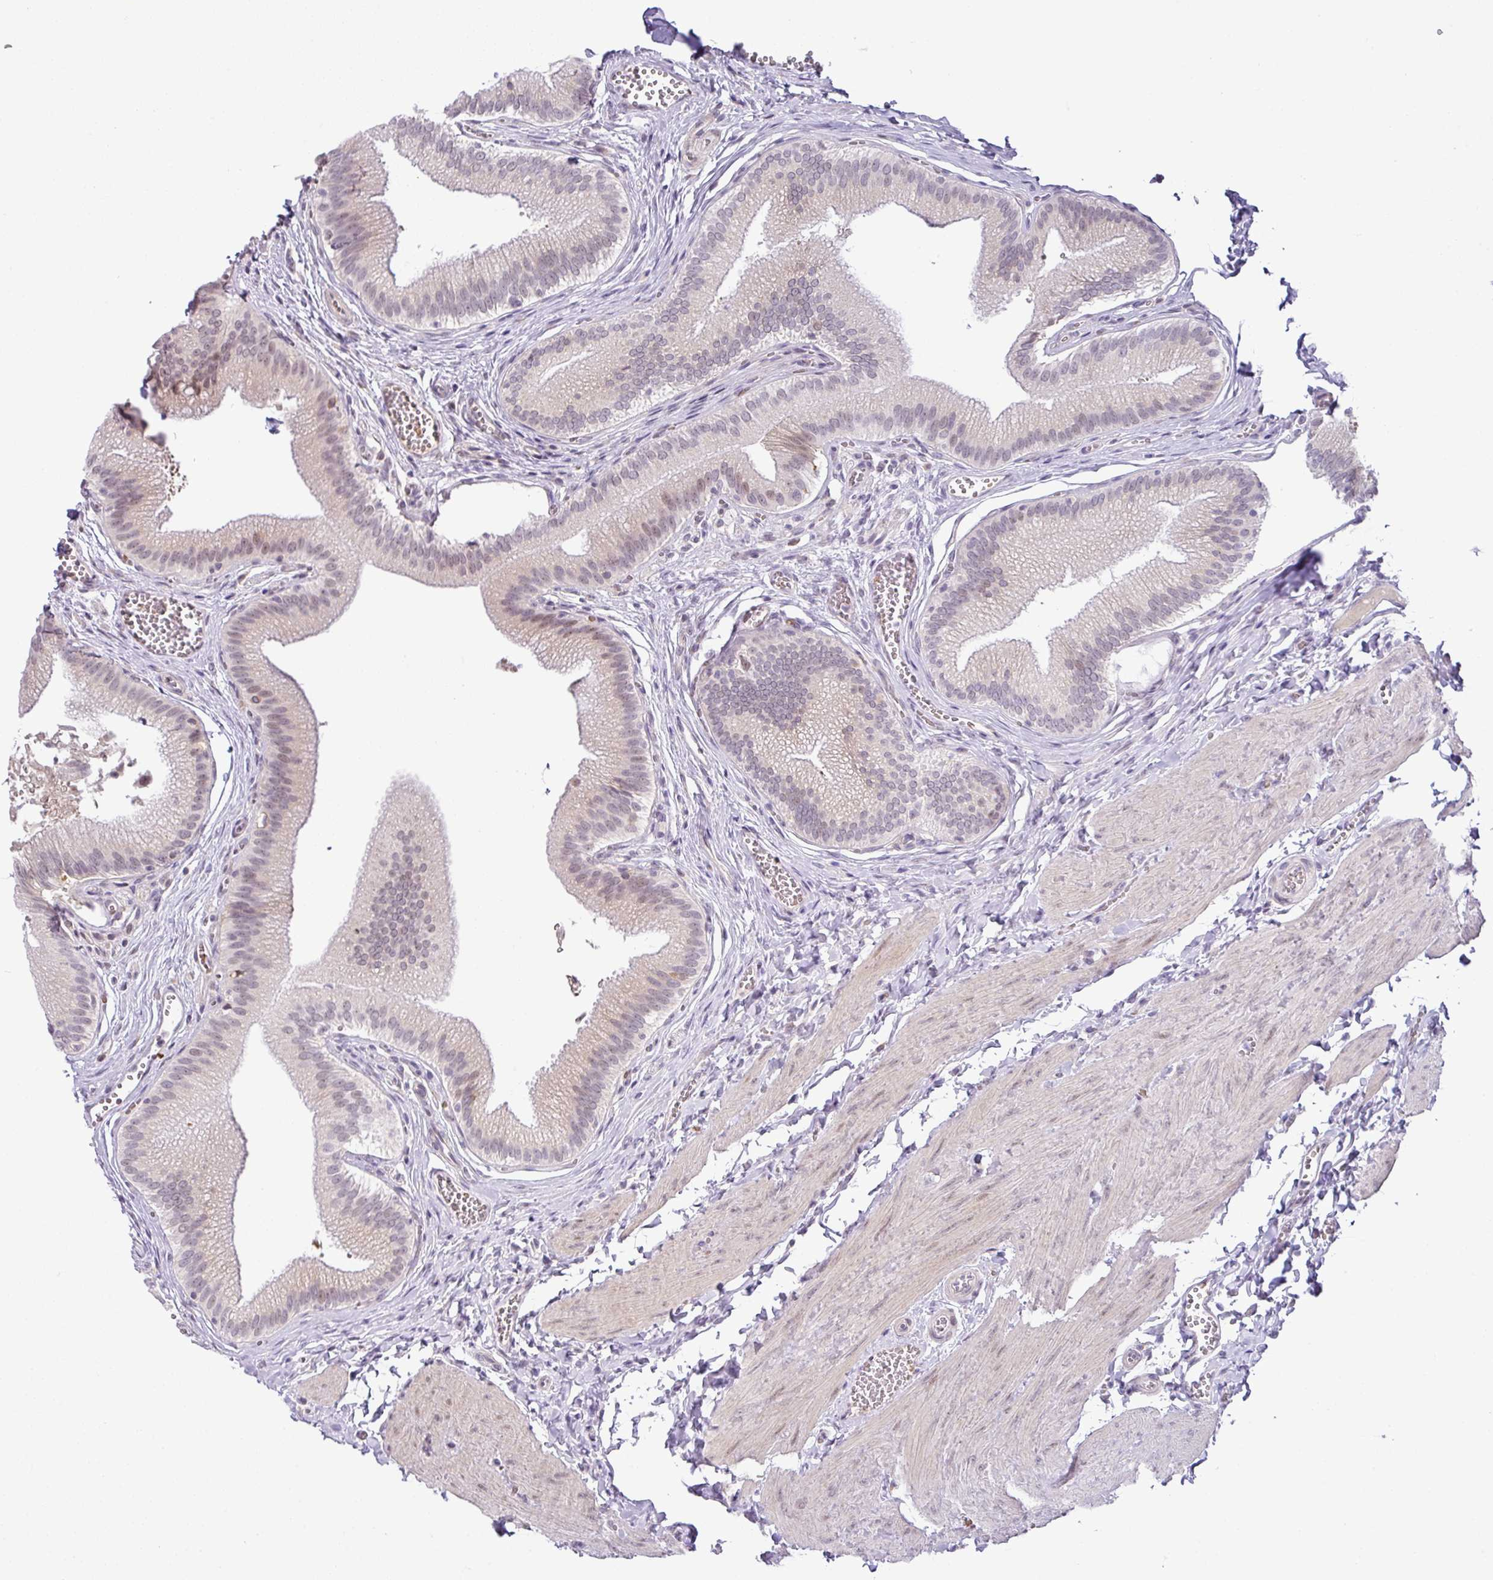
{"staining": {"intensity": "moderate", "quantity": "<25%", "location": "nuclear"}, "tissue": "gallbladder", "cell_type": "Glandular cells", "image_type": "normal", "snomed": [{"axis": "morphology", "description": "Normal tissue, NOS"}, {"axis": "topography", "description": "Gallbladder"}], "caption": "High-magnification brightfield microscopy of benign gallbladder stained with DAB (brown) and counterstained with hematoxylin (blue). glandular cells exhibit moderate nuclear expression is seen in about<25% of cells. Immunohistochemistry stains the protein of interest in brown and the nuclei are stained blue.", "gene": "PARP2", "patient": {"sex": "male", "age": 17}}